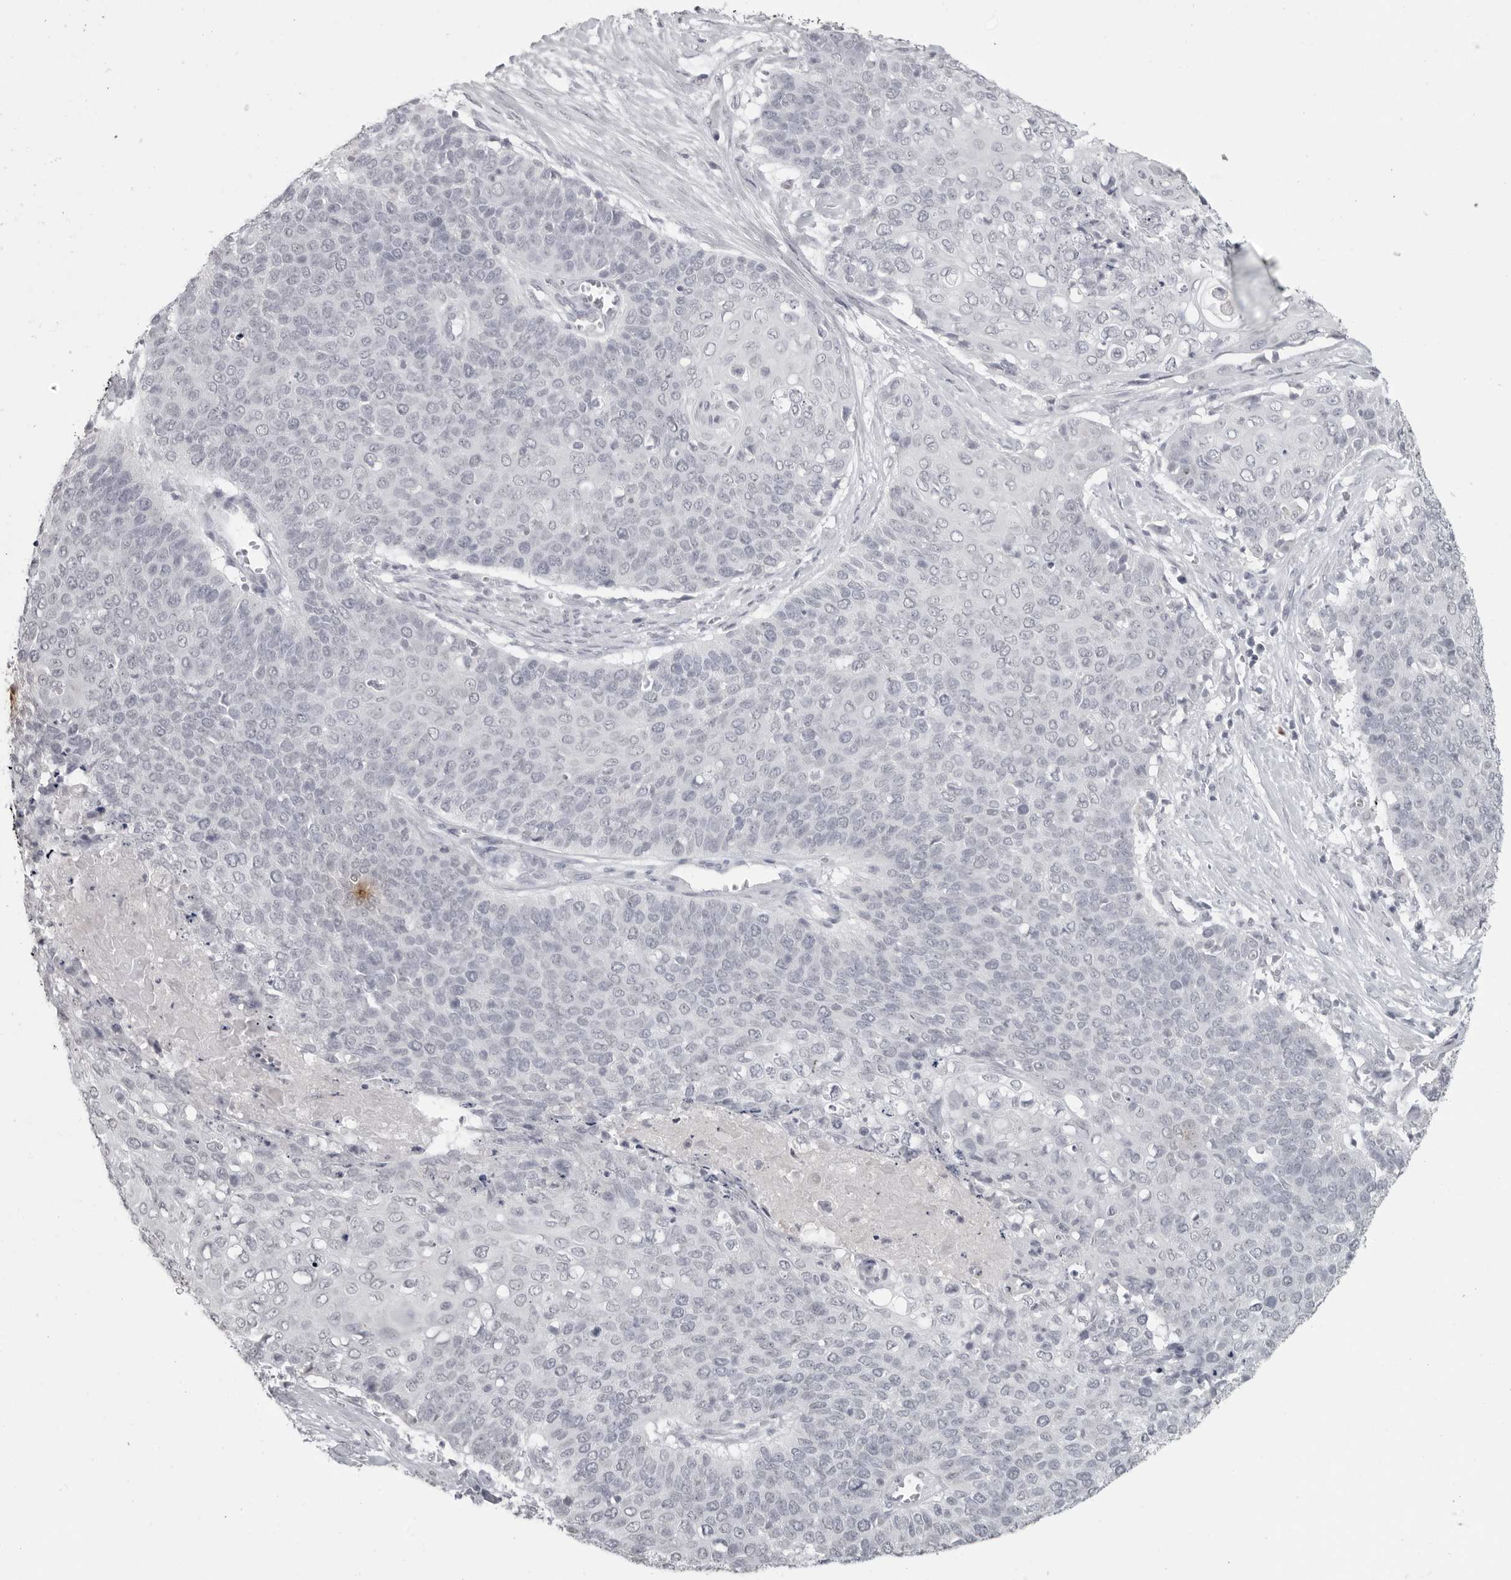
{"staining": {"intensity": "negative", "quantity": "none", "location": "none"}, "tissue": "cervical cancer", "cell_type": "Tumor cells", "image_type": "cancer", "snomed": [{"axis": "morphology", "description": "Squamous cell carcinoma, NOS"}, {"axis": "topography", "description": "Cervix"}], "caption": "A photomicrograph of human cervical cancer is negative for staining in tumor cells.", "gene": "PRSS1", "patient": {"sex": "female", "age": 39}}